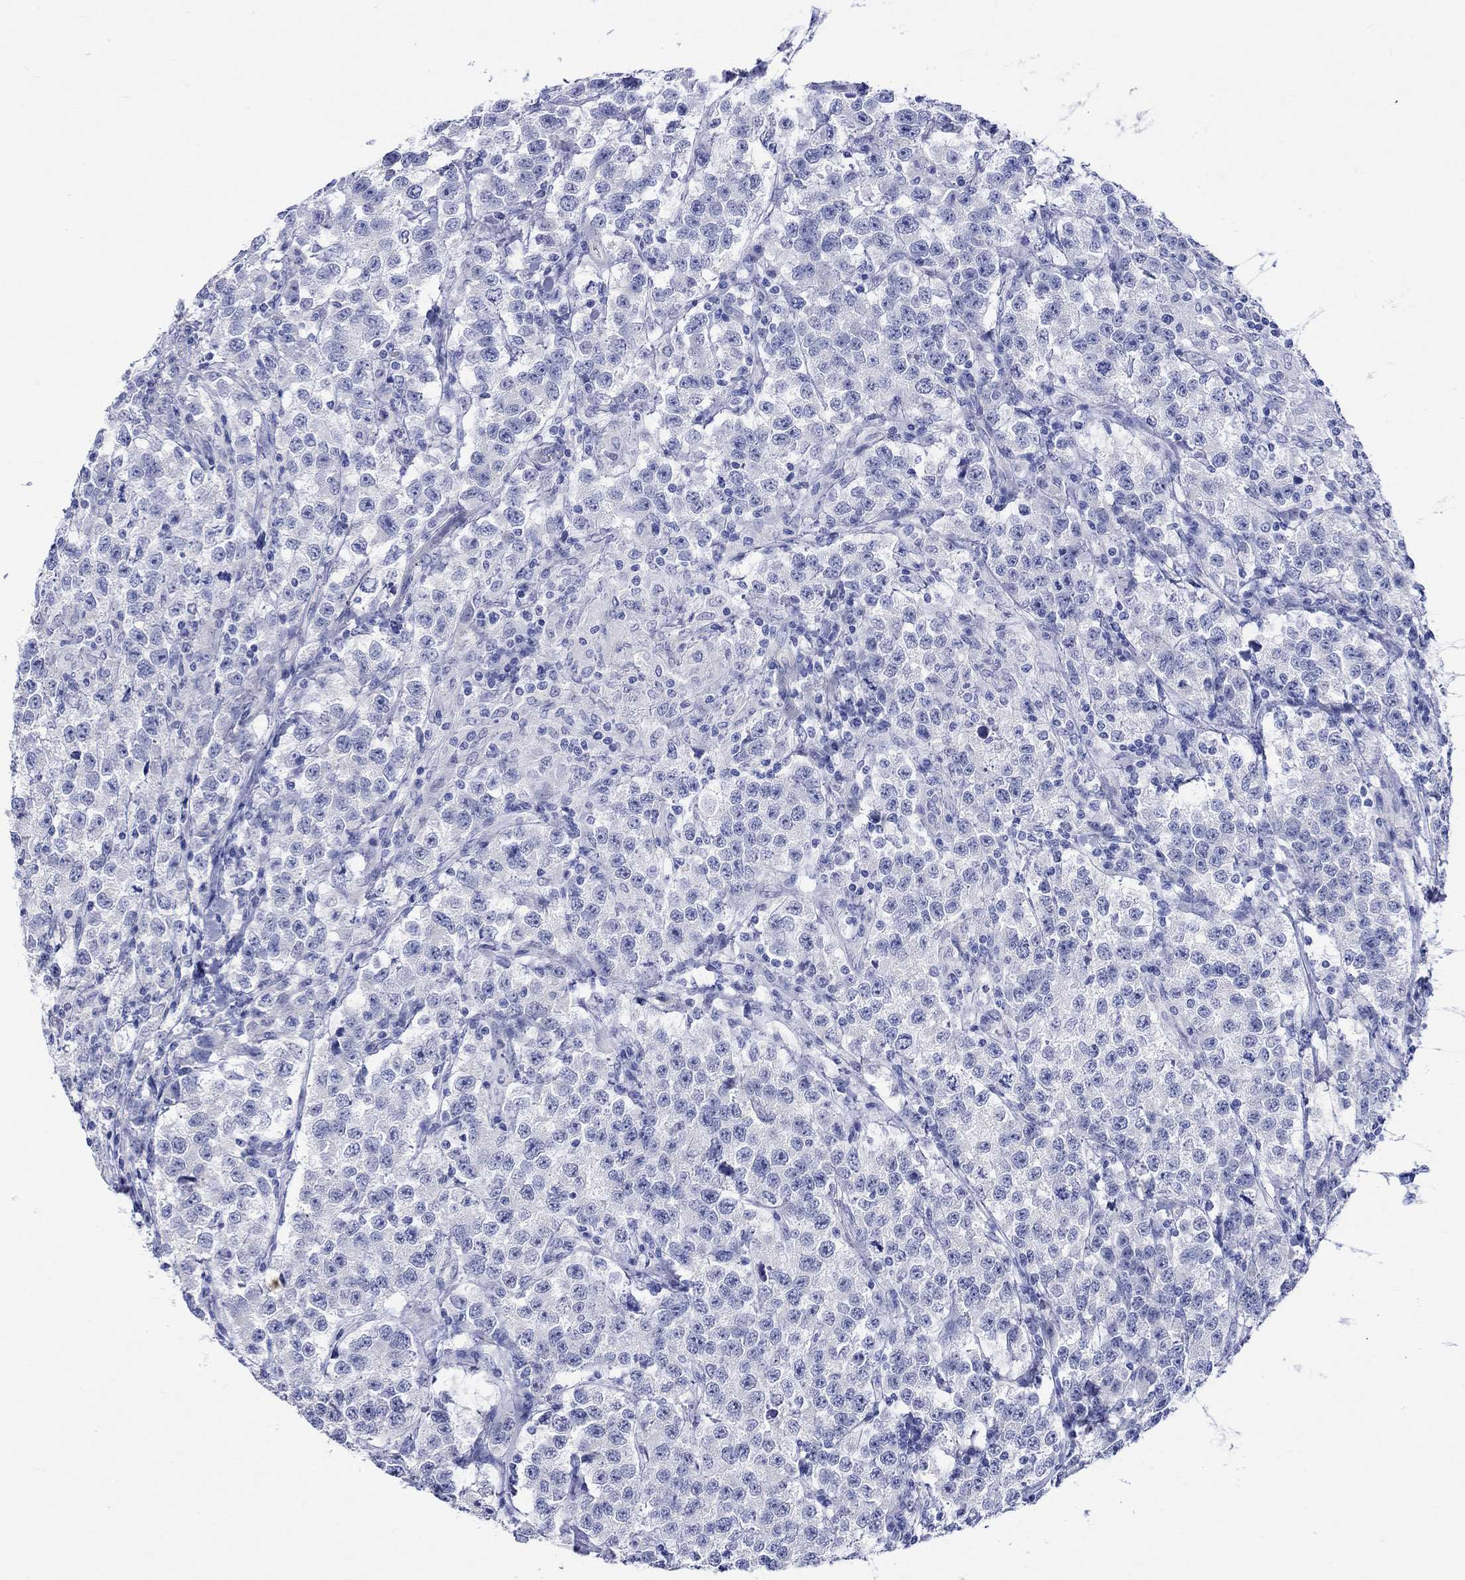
{"staining": {"intensity": "negative", "quantity": "none", "location": "none"}, "tissue": "testis cancer", "cell_type": "Tumor cells", "image_type": "cancer", "snomed": [{"axis": "morphology", "description": "Seminoma, NOS"}, {"axis": "topography", "description": "Testis"}], "caption": "High power microscopy histopathology image of an IHC histopathology image of seminoma (testis), revealing no significant staining in tumor cells.", "gene": "HARBI1", "patient": {"sex": "male", "age": 59}}